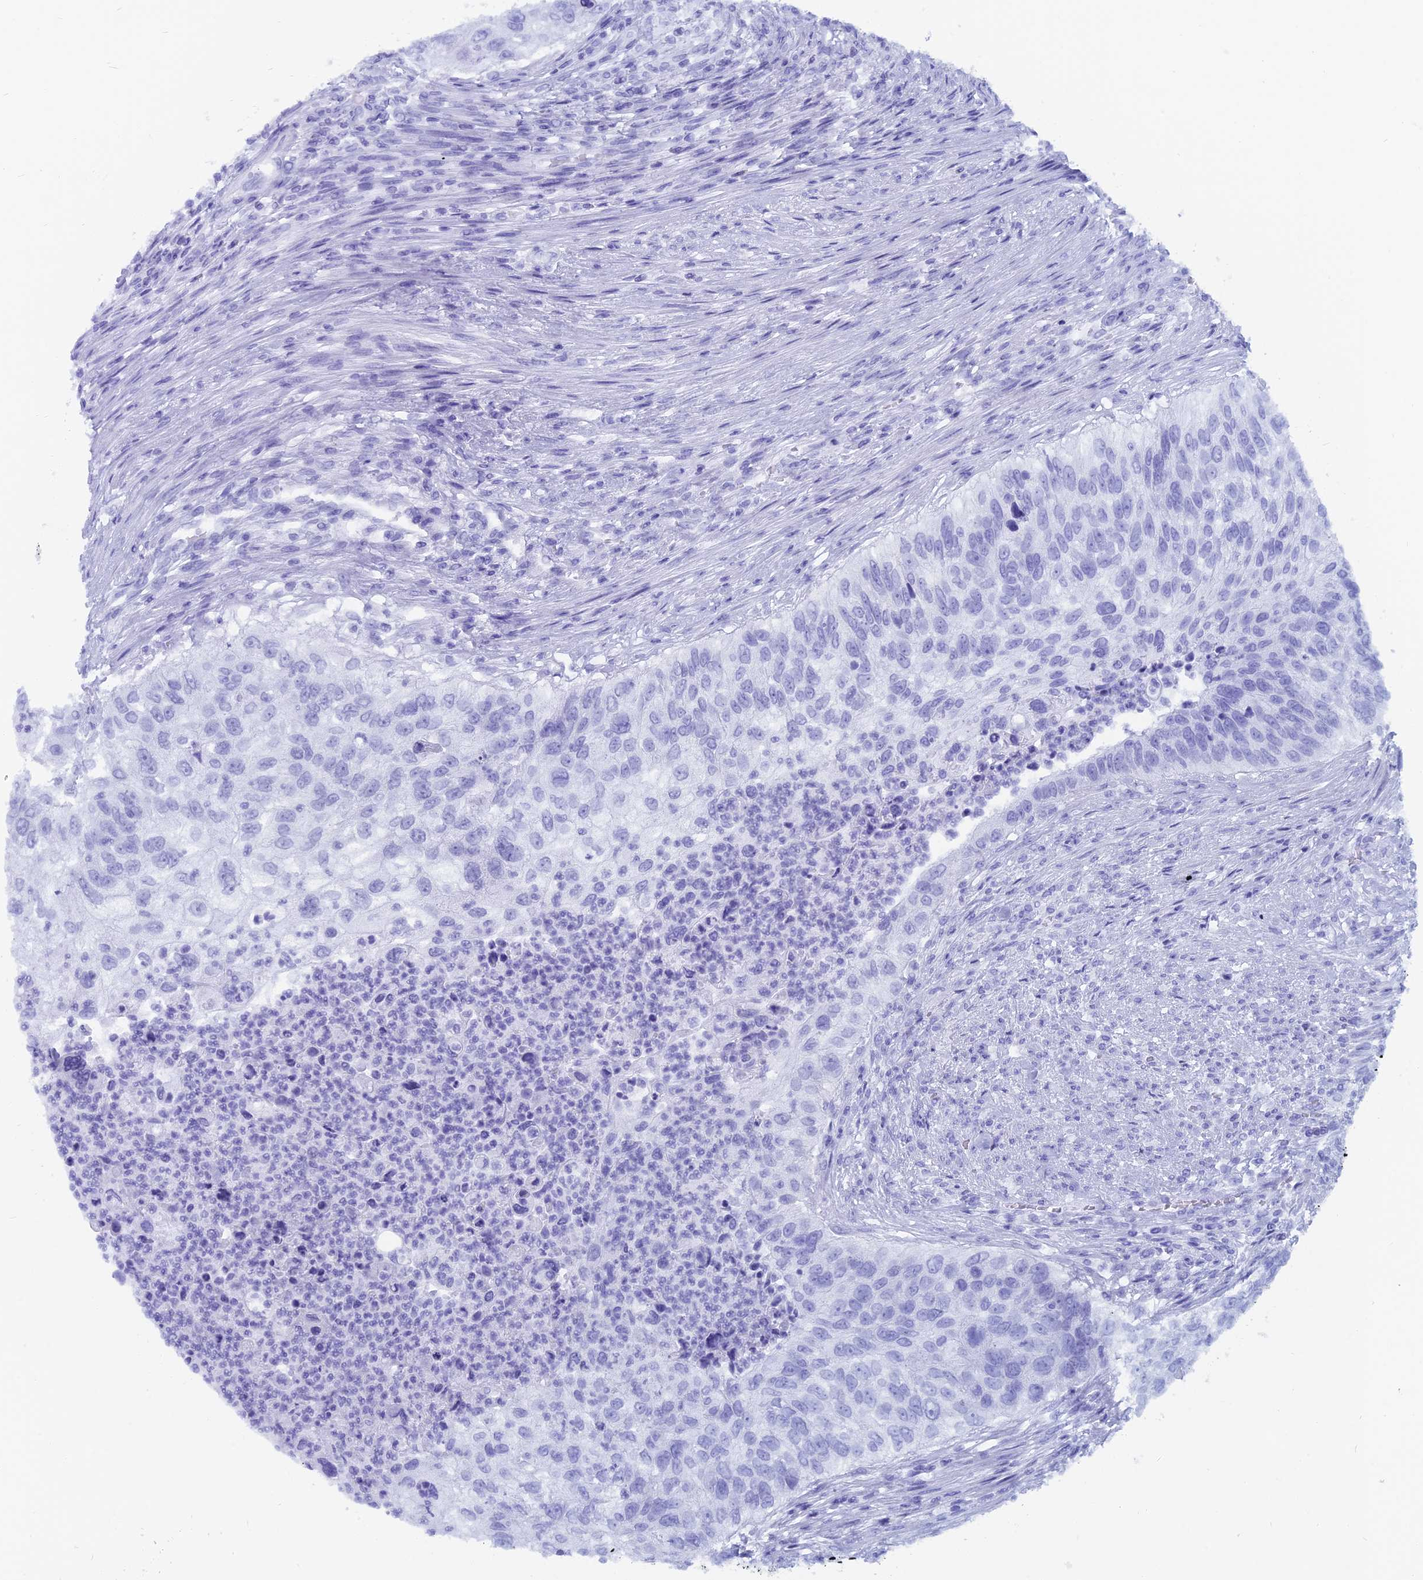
{"staining": {"intensity": "negative", "quantity": "none", "location": "none"}, "tissue": "urothelial cancer", "cell_type": "Tumor cells", "image_type": "cancer", "snomed": [{"axis": "morphology", "description": "Urothelial carcinoma, High grade"}, {"axis": "topography", "description": "Urinary bladder"}], "caption": "DAB (3,3'-diaminobenzidine) immunohistochemical staining of human urothelial carcinoma (high-grade) exhibits no significant staining in tumor cells.", "gene": "CAPS", "patient": {"sex": "female", "age": 60}}